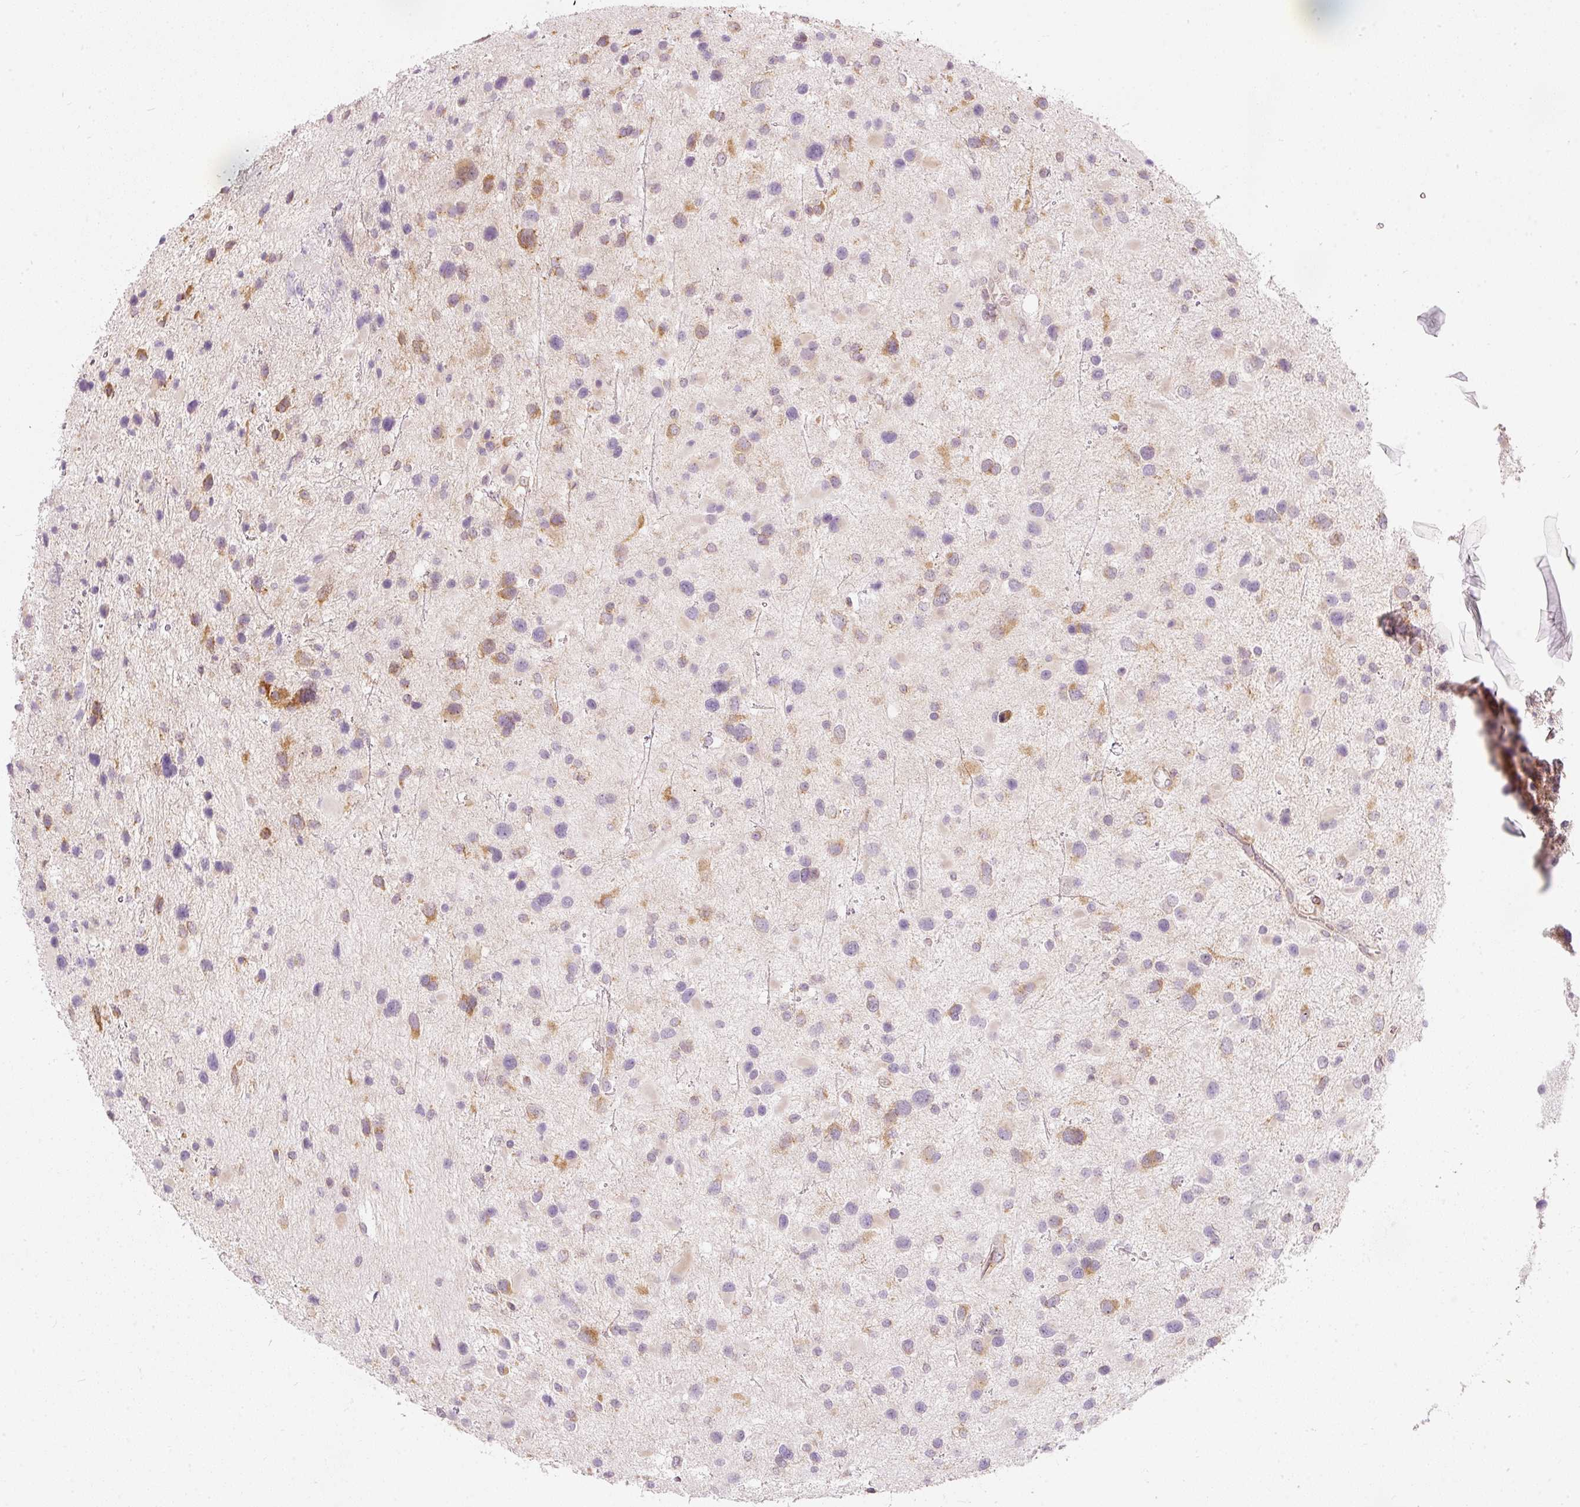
{"staining": {"intensity": "moderate", "quantity": "25%-75%", "location": "cytoplasmic/membranous"}, "tissue": "glioma", "cell_type": "Tumor cells", "image_type": "cancer", "snomed": [{"axis": "morphology", "description": "Glioma, malignant, Low grade"}, {"axis": "topography", "description": "Brain"}], "caption": "Brown immunohistochemical staining in human glioma exhibits moderate cytoplasmic/membranous expression in about 25%-75% of tumor cells.", "gene": "SNAPC5", "patient": {"sex": "female", "age": 32}}